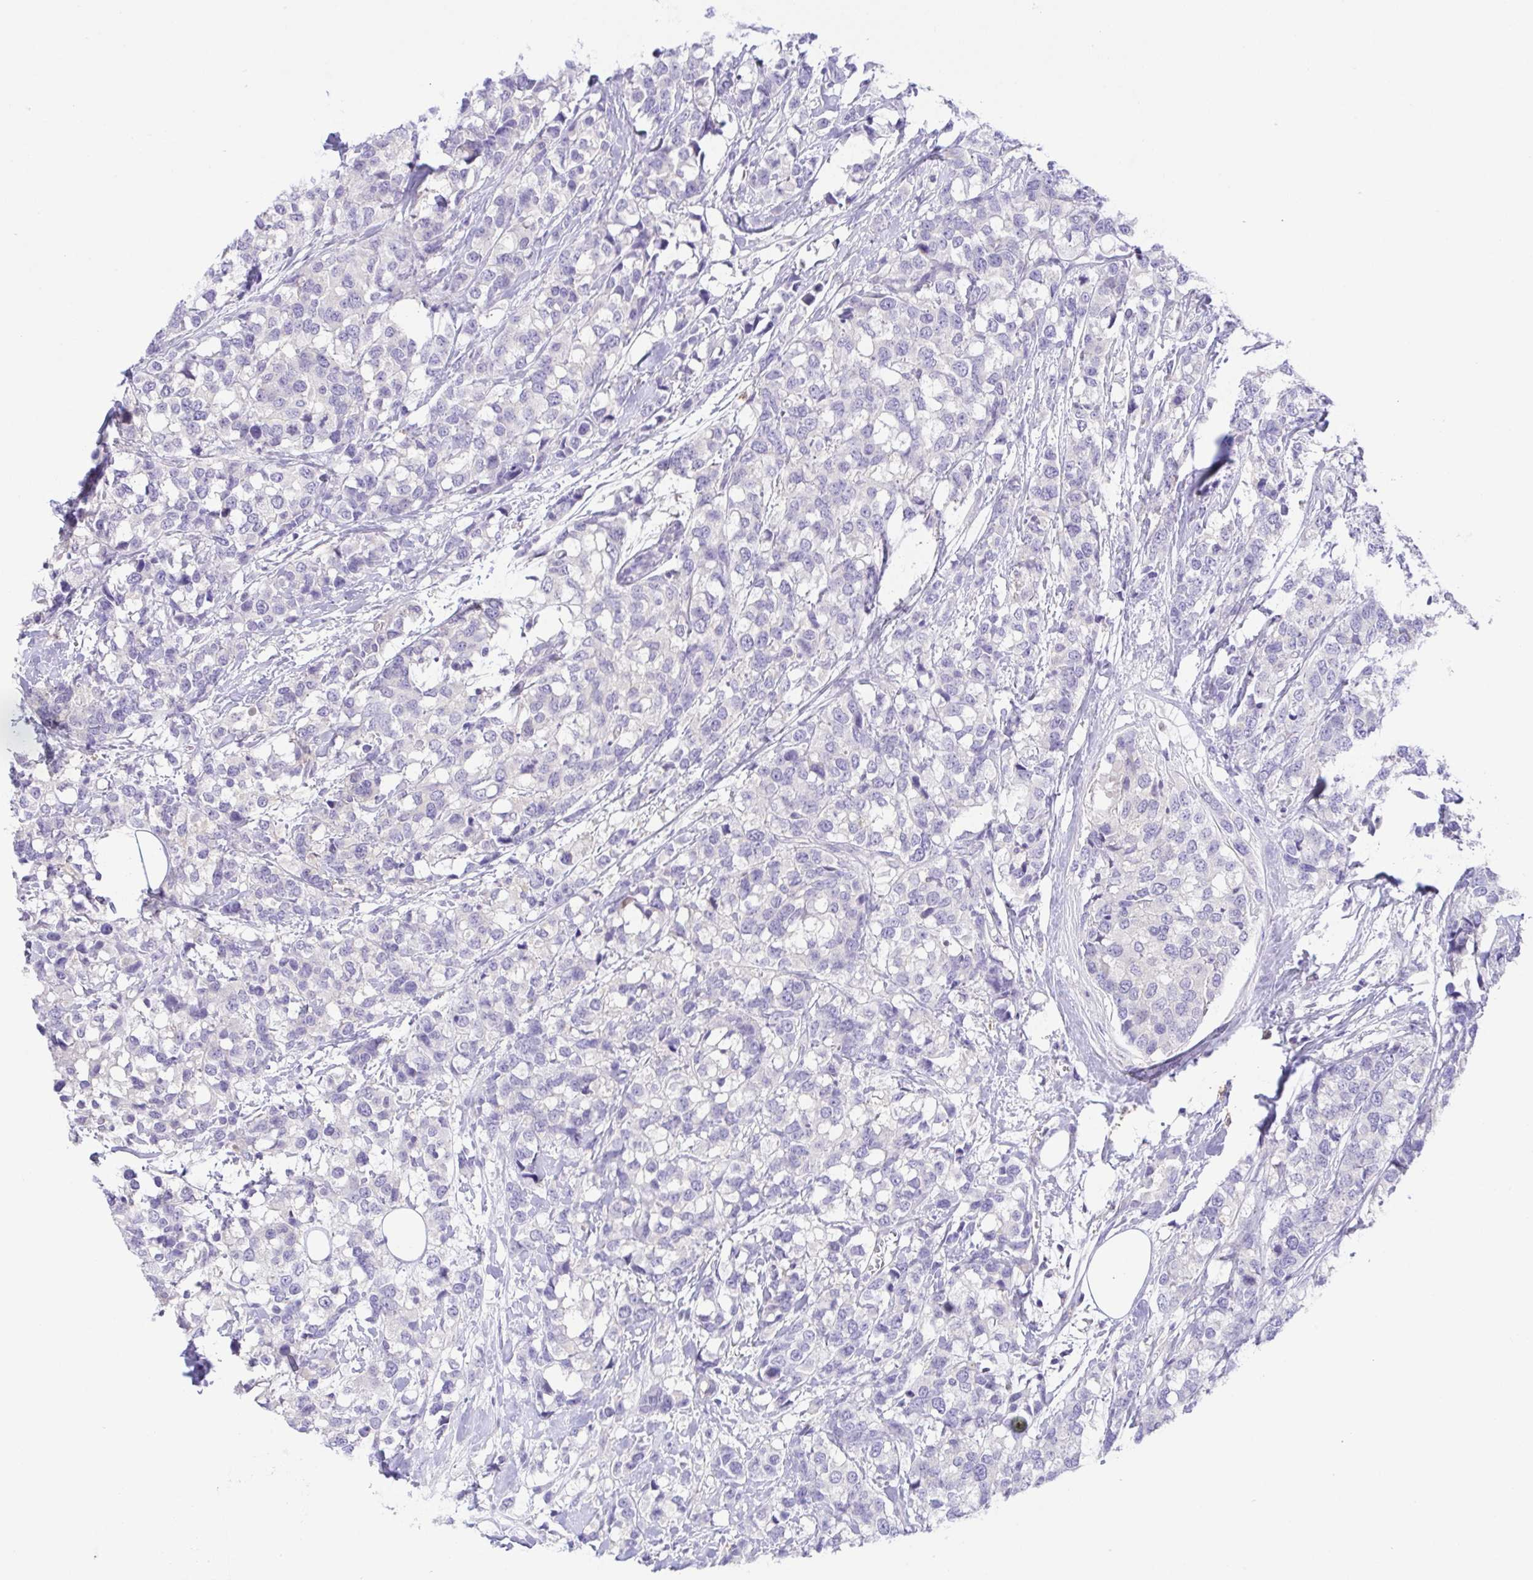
{"staining": {"intensity": "negative", "quantity": "none", "location": "none"}, "tissue": "breast cancer", "cell_type": "Tumor cells", "image_type": "cancer", "snomed": [{"axis": "morphology", "description": "Lobular carcinoma"}, {"axis": "topography", "description": "Breast"}], "caption": "A photomicrograph of breast cancer stained for a protein reveals no brown staining in tumor cells.", "gene": "KRTDAP", "patient": {"sex": "female", "age": 59}}